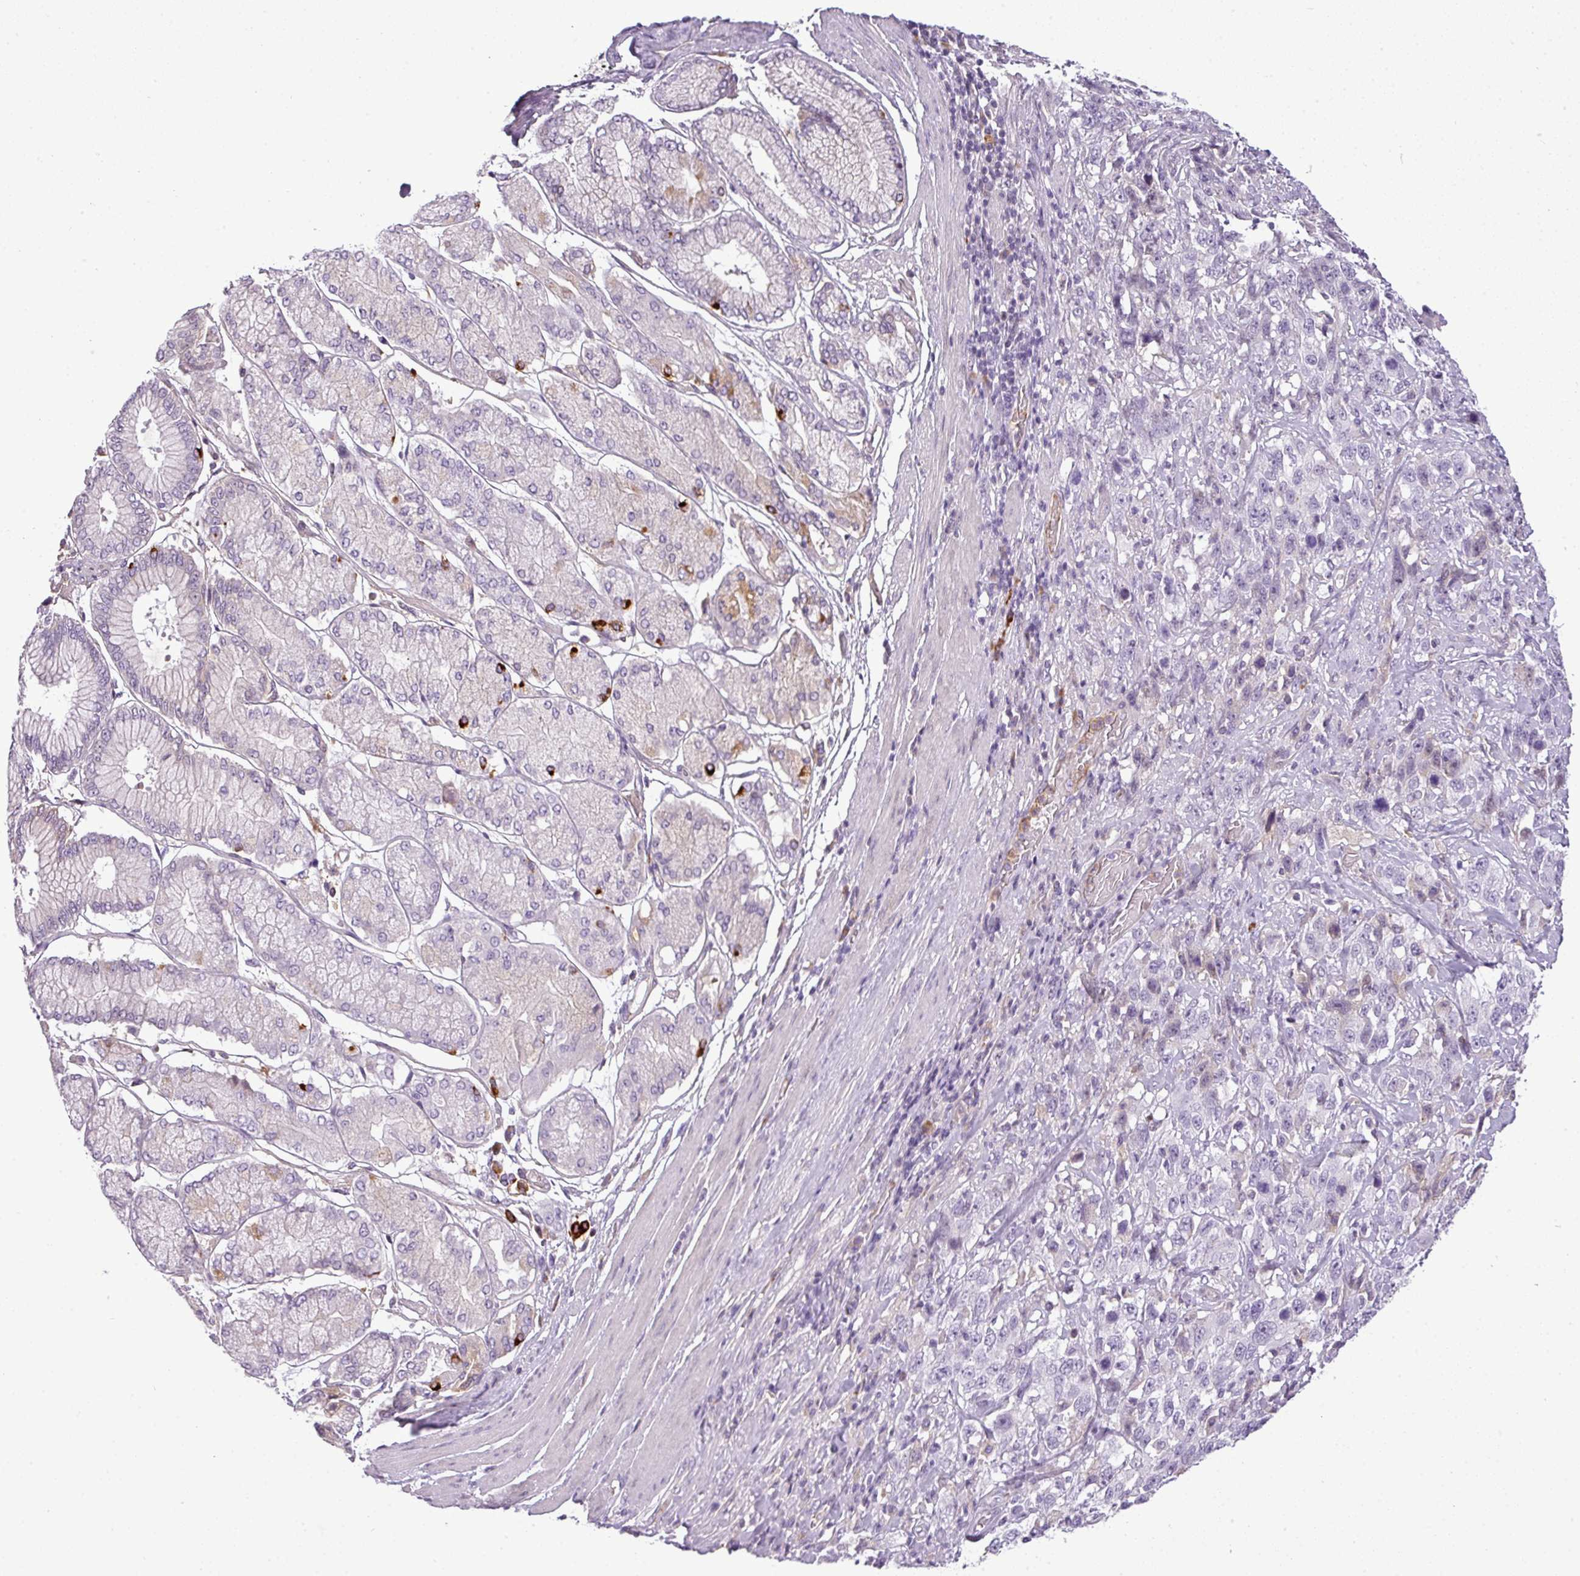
{"staining": {"intensity": "negative", "quantity": "none", "location": "none"}, "tissue": "stomach cancer", "cell_type": "Tumor cells", "image_type": "cancer", "snomed": [{"axis": "morphology", "description": "Normal tissue, NOS"}, {"axis": "morphology", "description": "Adenocarcinoma, NOS"}, {"axis": "topography", "description": "Lymph node"}, {"axis": "topography", "description": "Stomach"}], "caption": "The photomicrograph displays no staining of tumor cells in adenocarcinoma (stomach).", "gene": "C4B", "patient": {"sex": "male", "age": 48}}